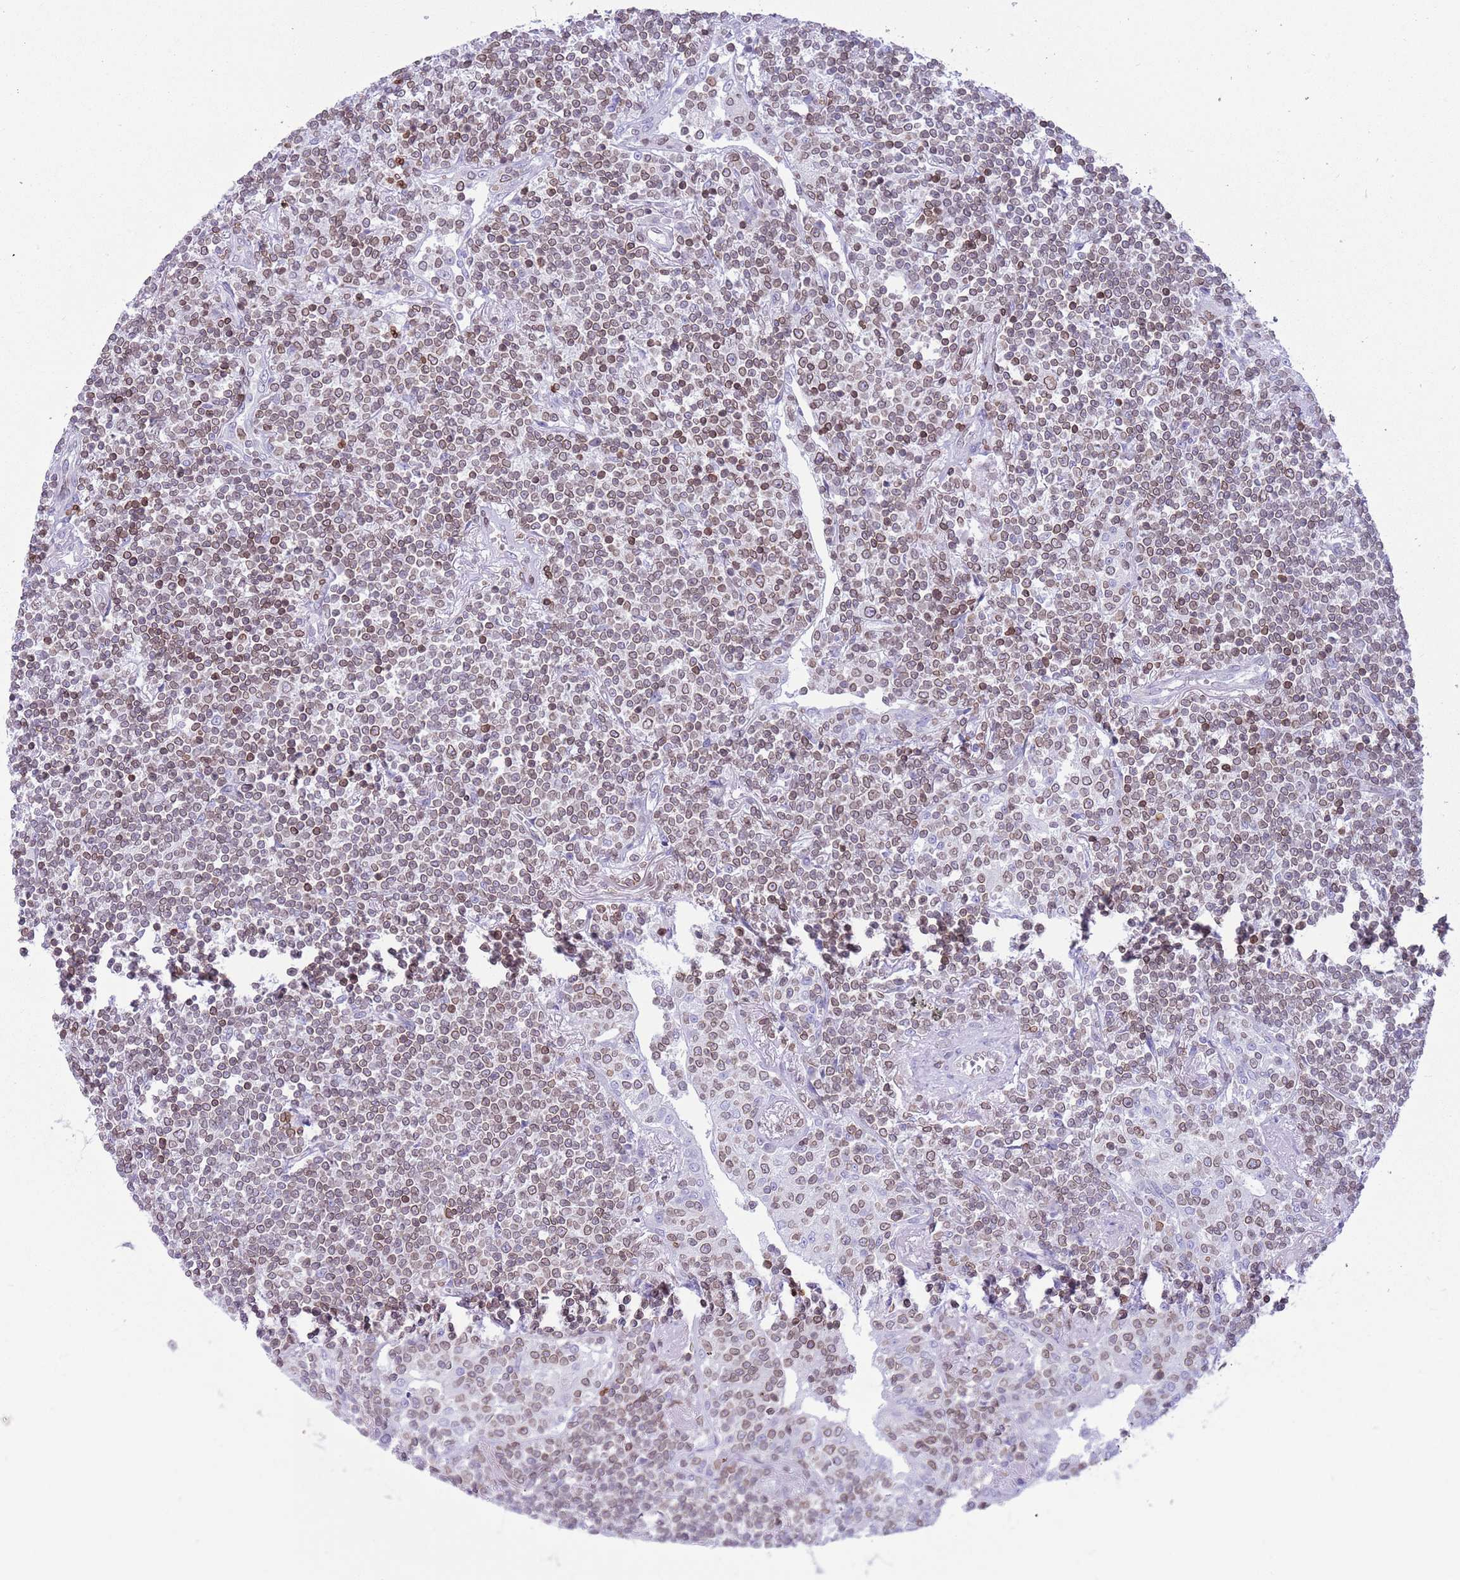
{"staining": {"intensity": "moderate", "quantity": ">75%", "location": "cytoplasmic/membranous,nuclear"}, "tissue": "lymphoma", "cell_type": "Tumor cells", "image_type": "cancer", "snomed": [{"axis": "morphology", "description": "Malignant lymphoma, non-Hodgkin's type, Low grade"}, {"axis": "topography", "description": "Lung"}], "caption": "Moderate cytoplasmic/membranous and nuclear protein expression is appreciated in about >75% of tumor cells in lymphoma.", "gene": "LBR", "patient": {"sex": "female", "age": 71}}